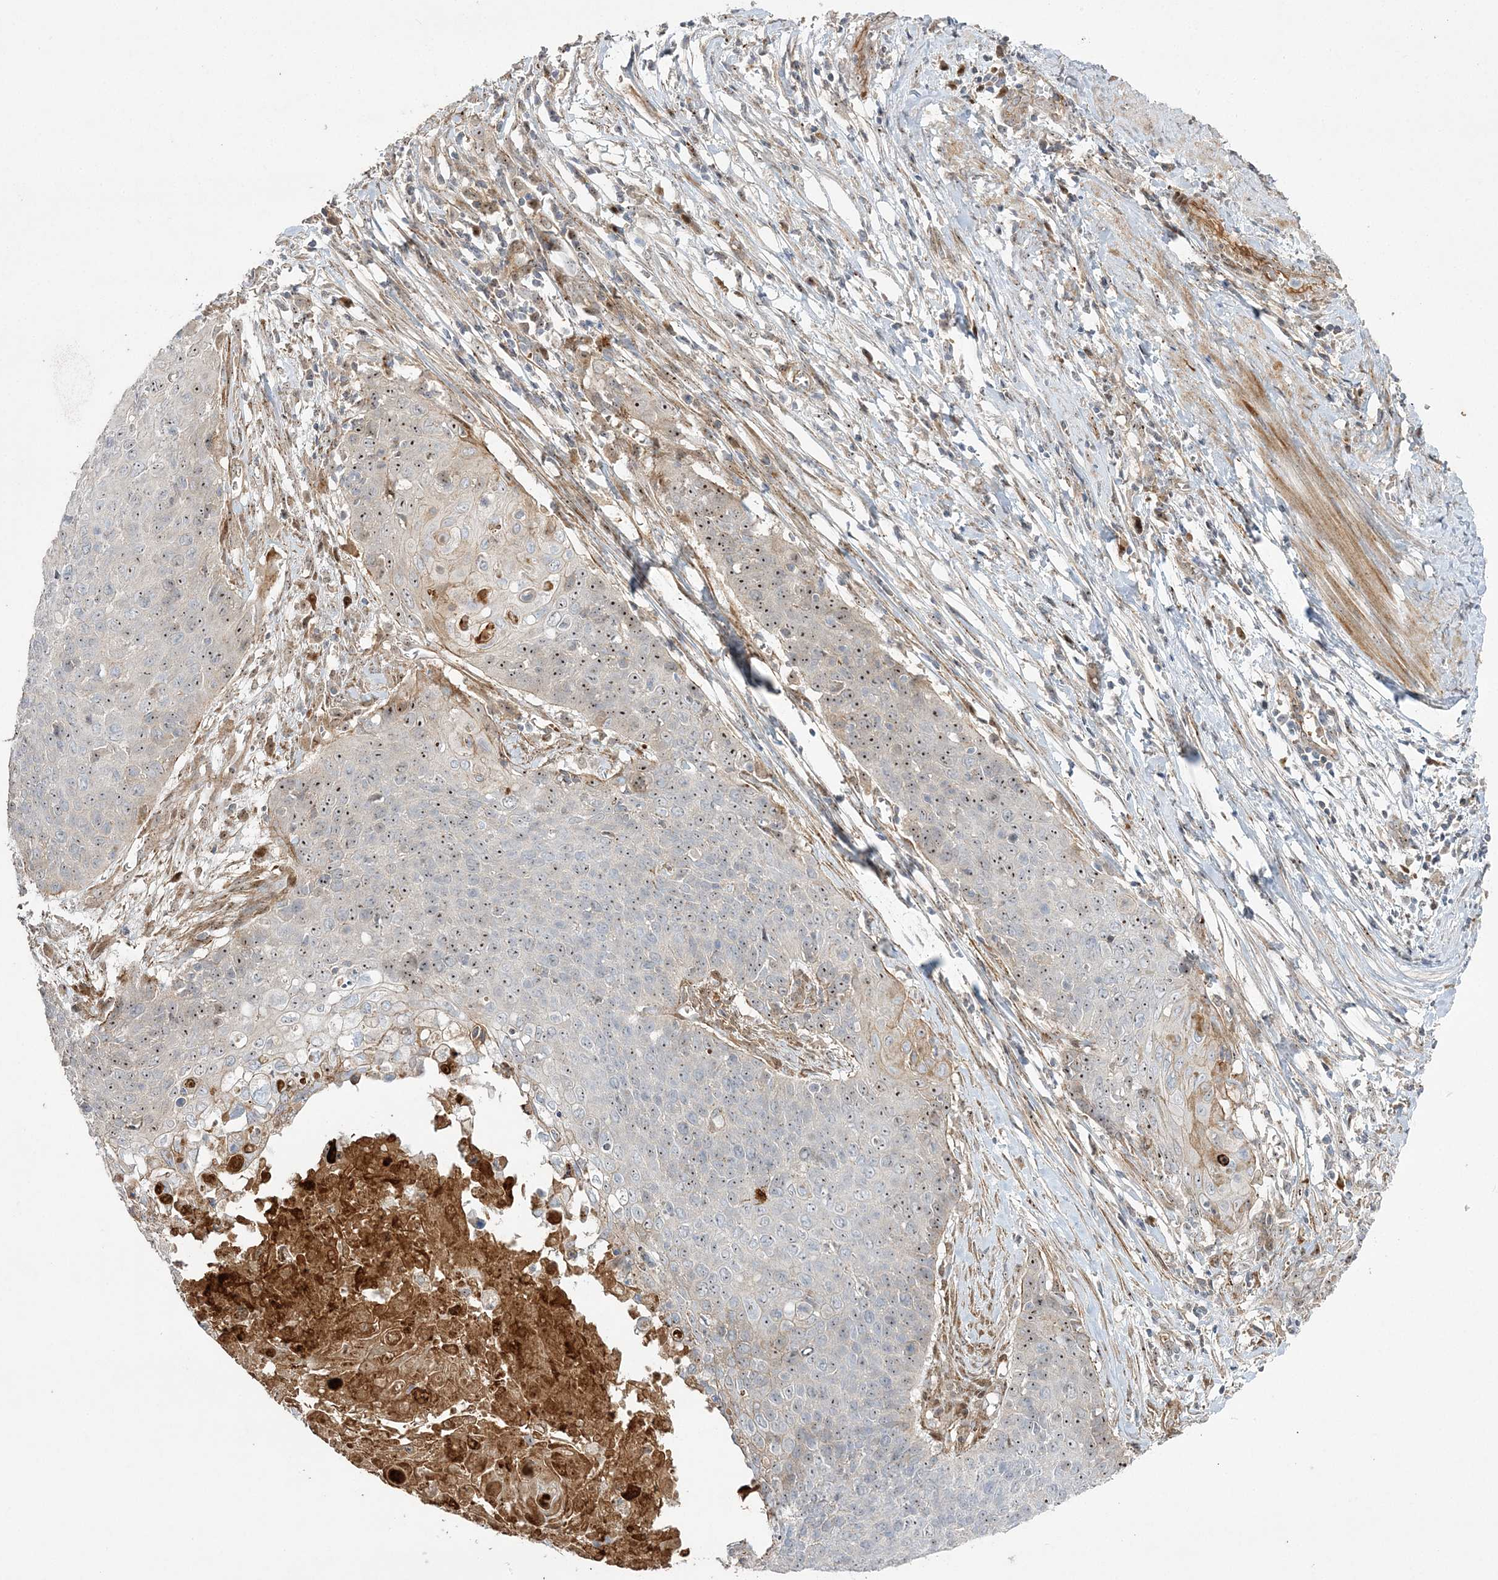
{"staining": {"intensity": "moderate", "quantity": ">75%", "location": "nuclear"}, "tissue": "cervical cancer", "cell_type": "Tumor cells", "image_type": "cancer", "snomed": [{"axis": "morphology", "description": "Squamous cell carcinoma, NOS"}, {"axis": "topography", "description": "Cervix"}], "caption": "Moderate nuclear staining for a protein is present in approximately >75% of tumor cells of squamous cell carcinoma (cervical) using IHC.", "gene": "NPM3", "patient": {"sex": "female", "age": 39}}